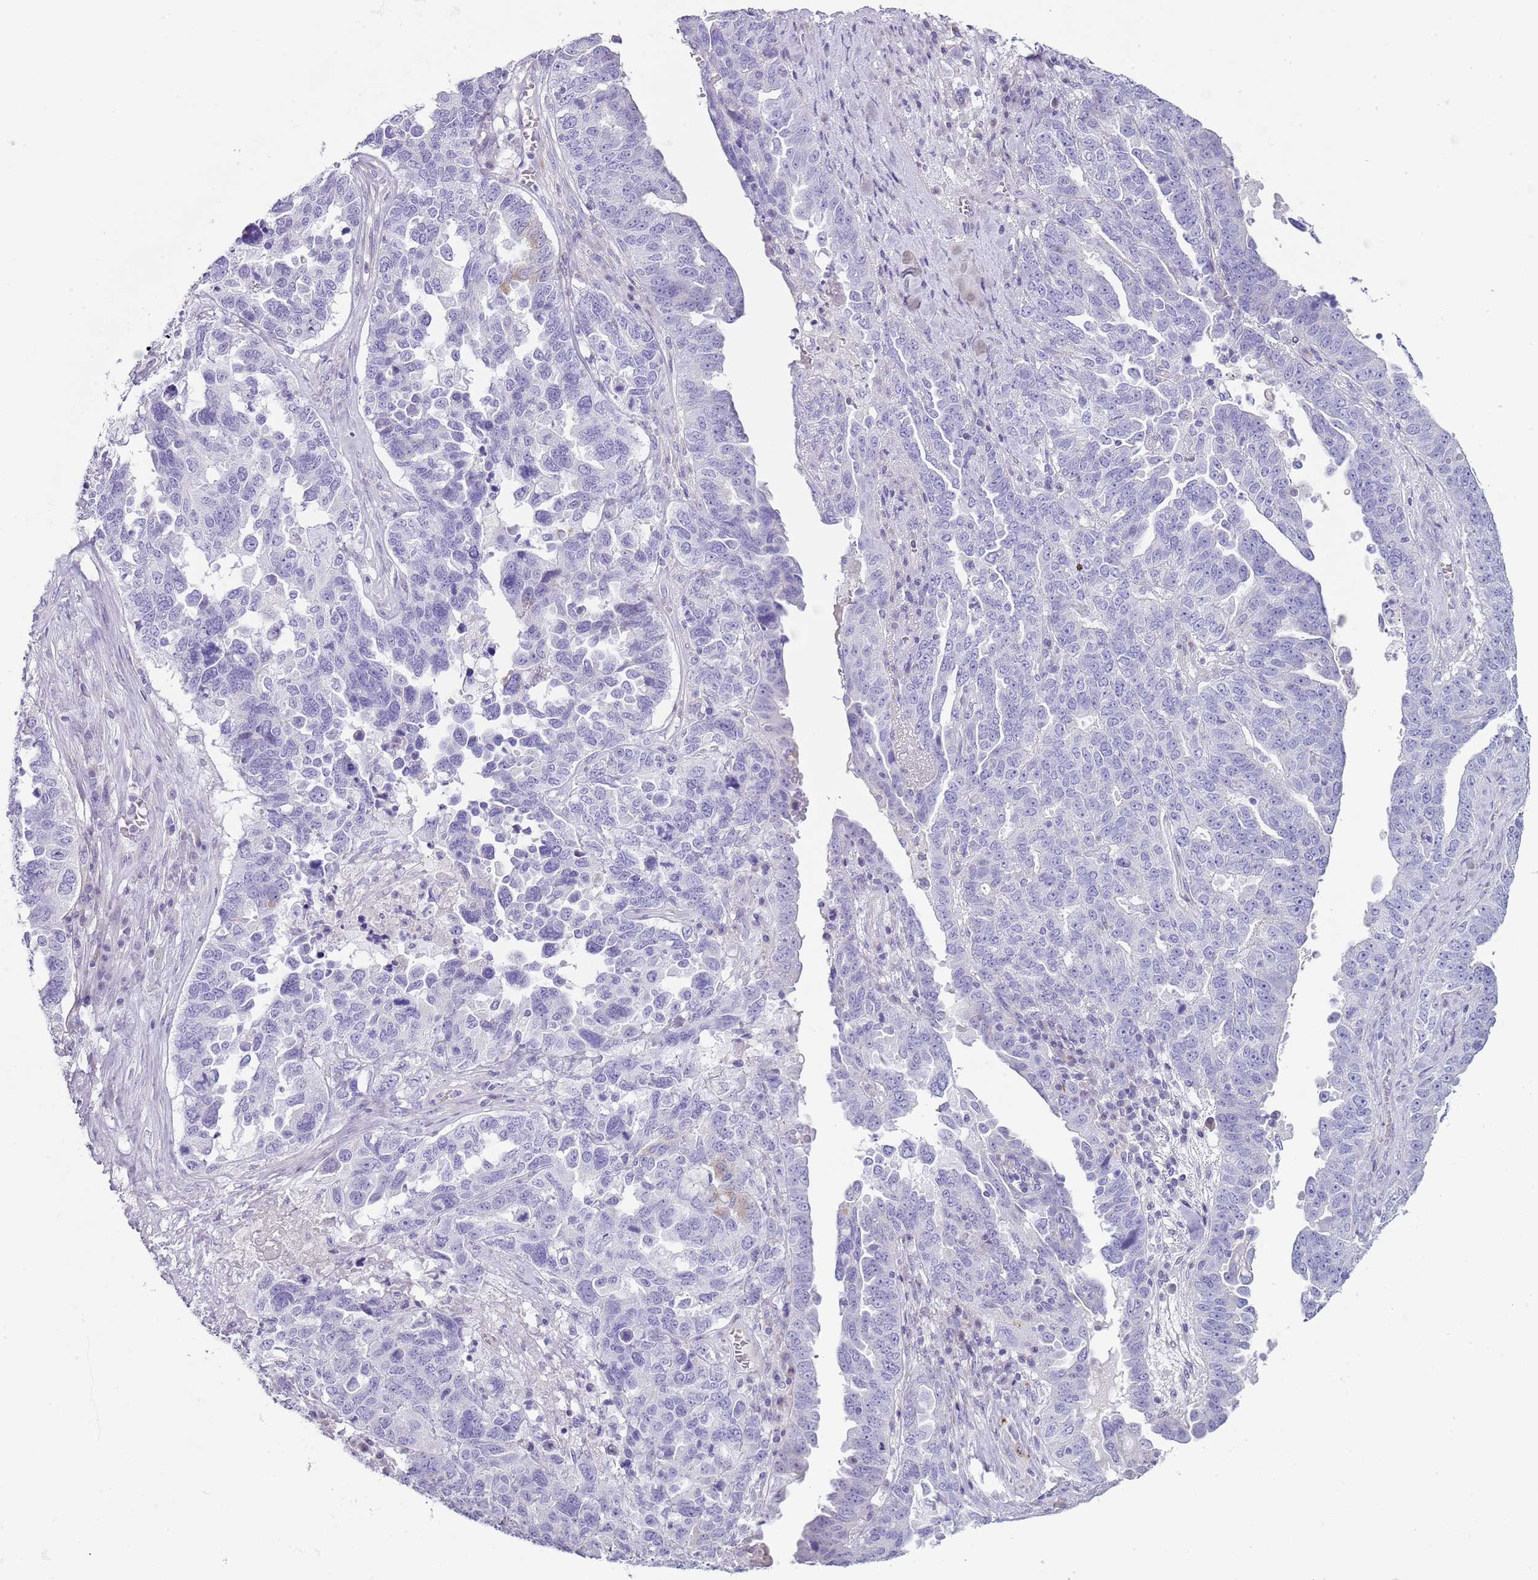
{"staining": {"intensity": "negative", "quantity": "none", "location": "none"}, "tissue": "ovarian cancer", "cell_type": "Tumor cells", "image_type": "cancer", "snomed": [{"axis": "morphology", "description": "Carcinoma, endometroid"}, {"axis": "topography", "description": "Ovary"}], "caption": "Endometroid carcinoma (ovarian) stained for a protein using immunohistochemistry (IHC) displays no positivity tumor cells.", "gene": "CD177", "patient": {"sex": "female", "age": 62}}